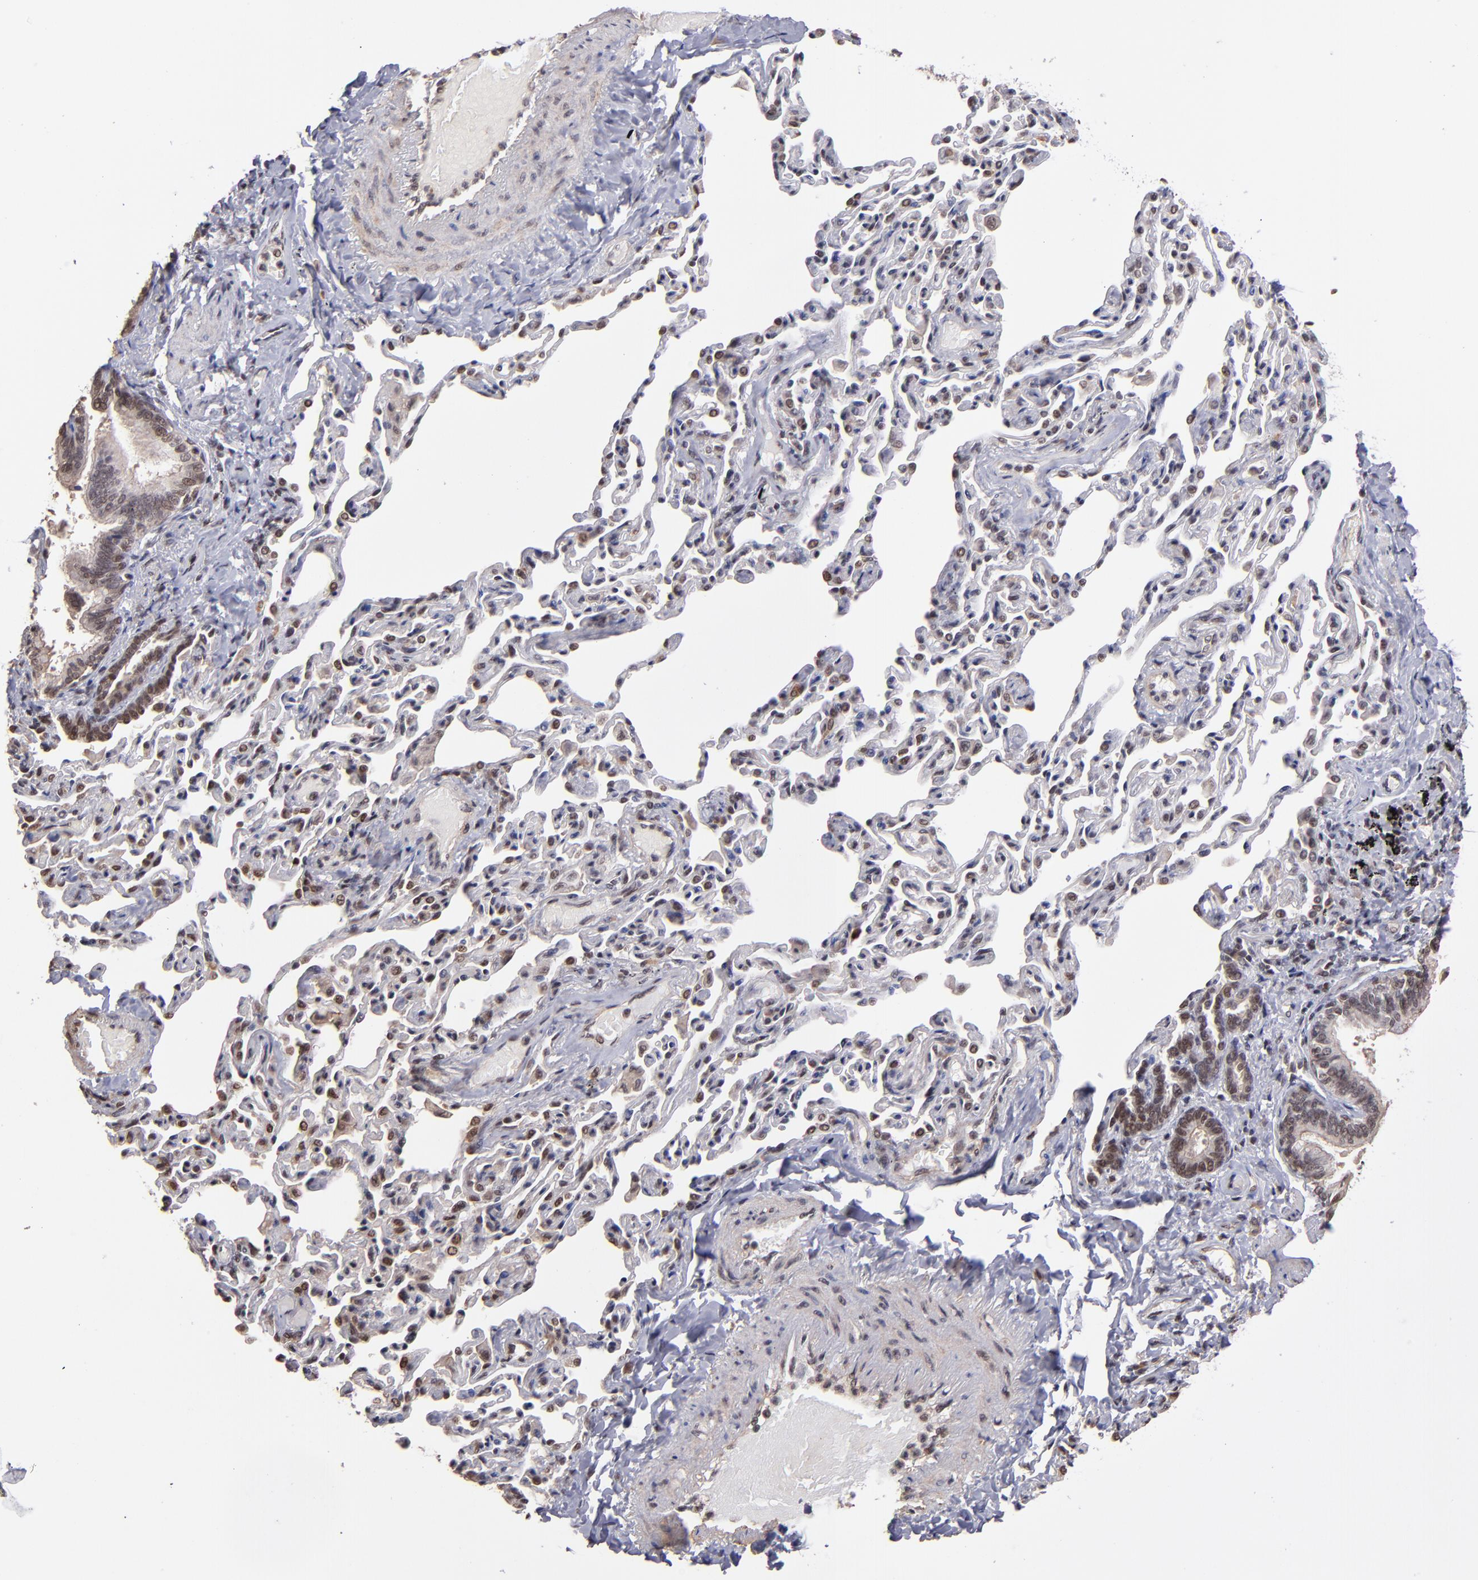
{"staining": {"intensity": "moderate", "quantity": ">75%", "location": "nuclear"}, "tissue": "bronchus", "cell_type": "Respiratory epithelial cells", "image_type": "normal", "snomed": [{"axis": "morphology", "description": "Normal tissue, NOS"}, {"axis": "topography", "description": "Lung"}], "caption": "Bronchus was stained to show a protein in brown. There is medium levels of moderate nuclear positivity in about >75% of respiratory epithelial cells. (Stains: DAB (3,3'-diaminobenzidine) in brown, nuclei in blue, Microscopy: brightfield microscopy at high magnification).", "gene": "TERF2", "patient": {"sex": "male", "age": 64}}